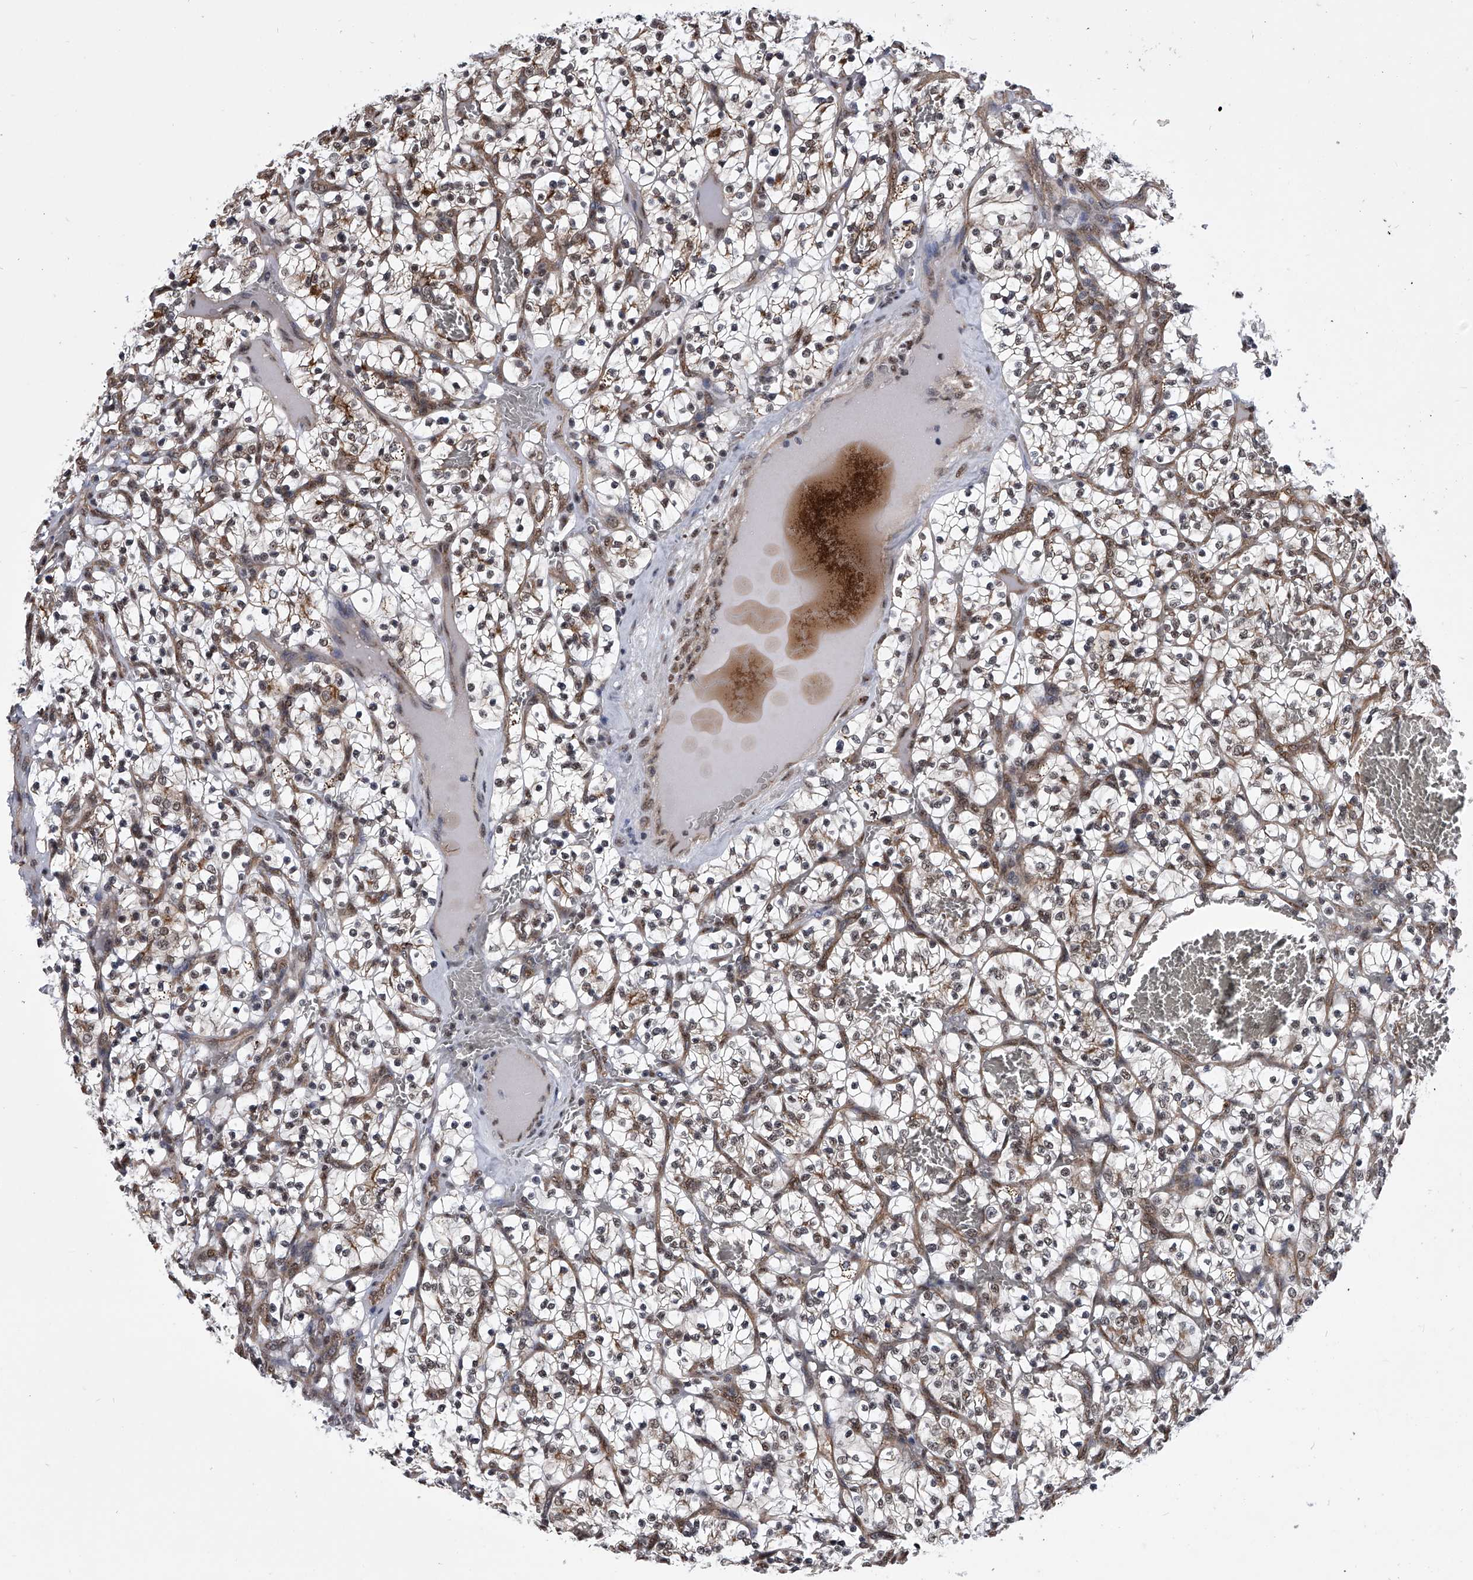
{"staining": {"intensity": "weak", "quantity": ">75%", "location": "cytoplasmic/membranous,nuclear"}, "tissue": "renal cancer", "cell_type": "Tumor cells", "image_type": "cancer", "snomed": [{"axis": "morphology", "description": "Adenocarcinoma, NOS"}, {"axis": "topography", "description": "Kidney"}], "caption": "Human adenocarcinoma (renal) stained for a protein (brown) reveals weak cytoplasmic/membranous and nuclear positive positivity in about >75% of tumor cells.", "gene": "ZNF76", "patient": {"sex": "female", "age": 57}}